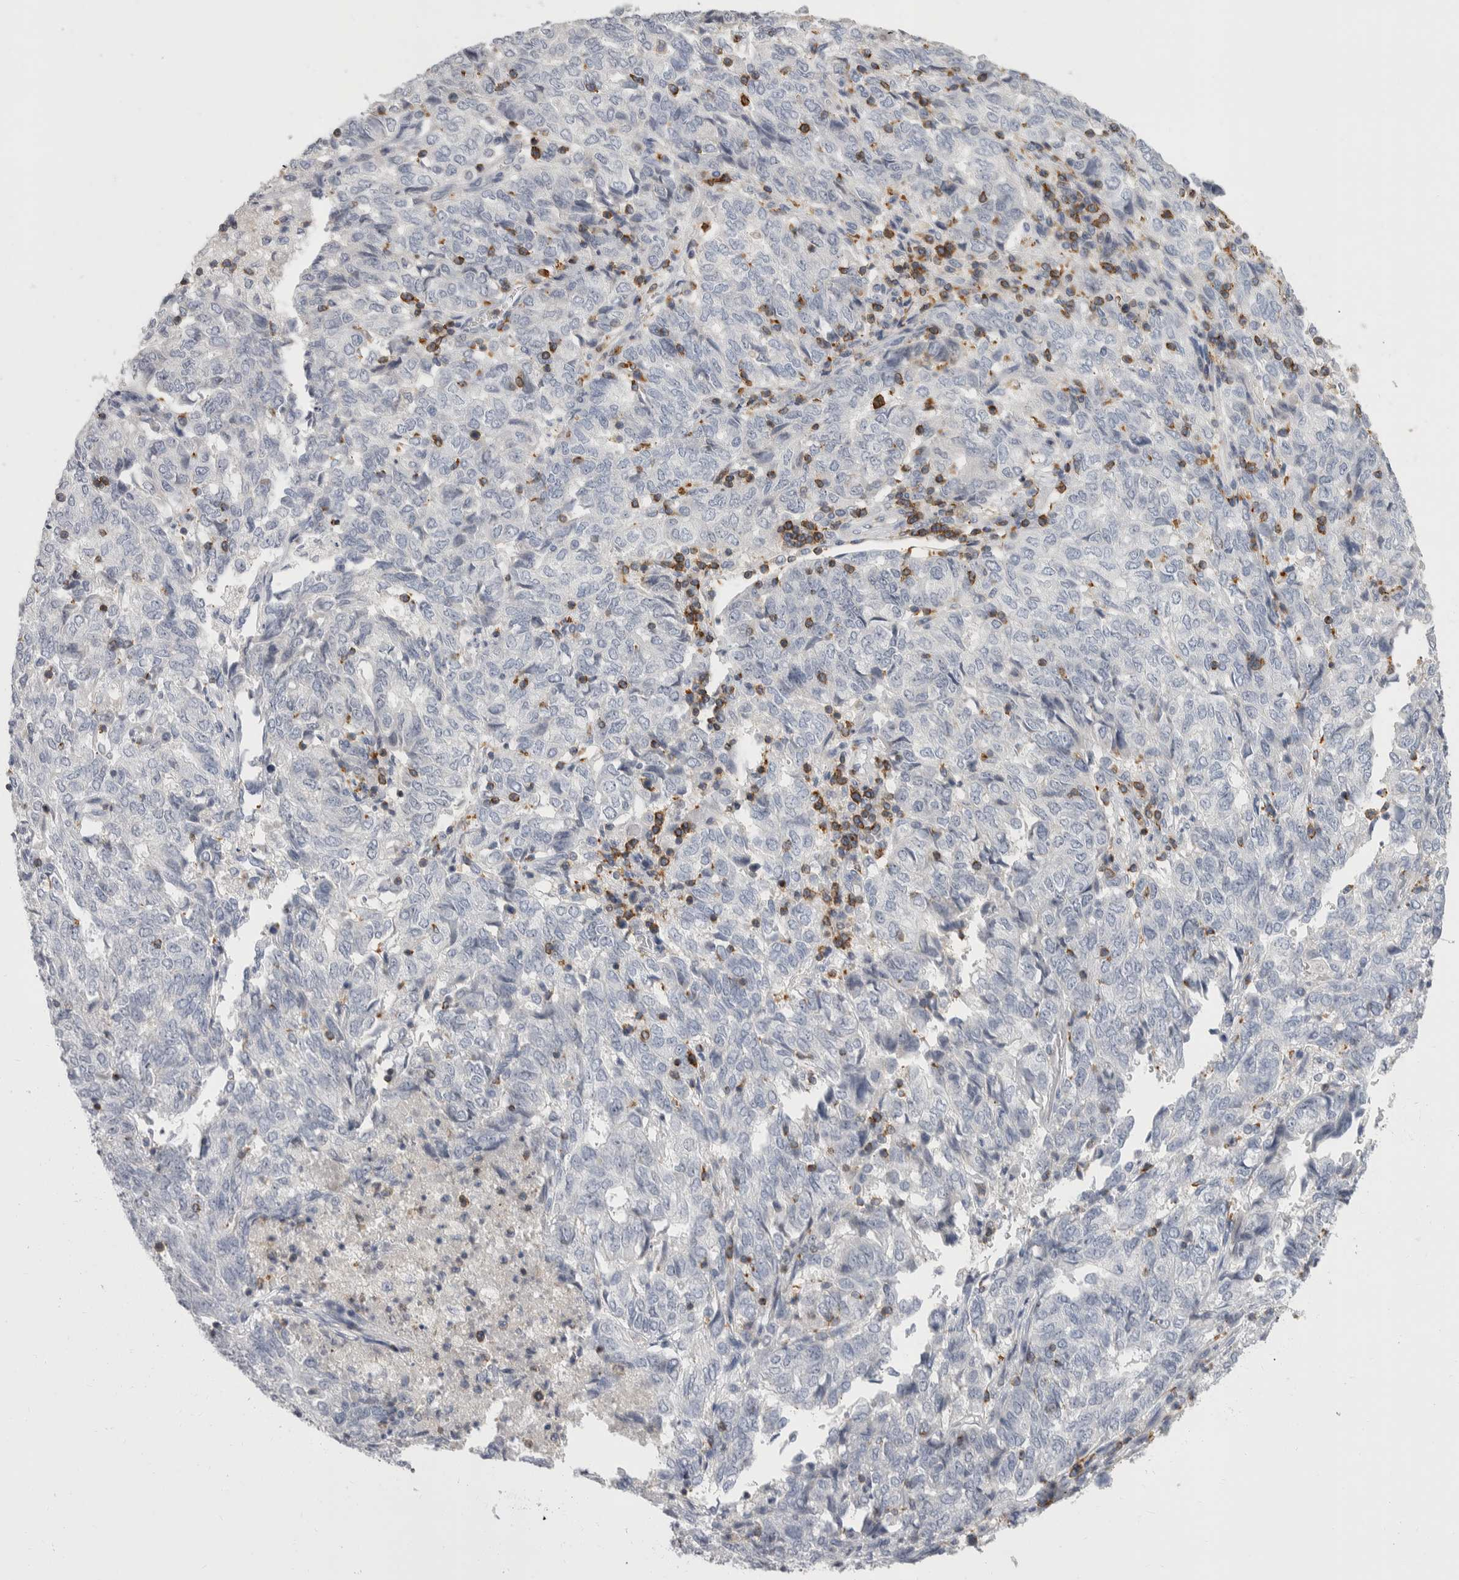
{"staining": {"intensity": "negative", "quantity": "none", "location": "none"}, "tissue": "endometrial cancer", "cell_type": "Tumor cells", "image_type": "cancer", "snomed": [{"axis": "morphology", "description": "Adenocarcinoma, NOS"}, {"axis": "topography", "description": "Endometrium"}], "caption": "Immunohistochemical staining of adenocarcinoma (endometrial) demonstrates no significant expression in tumor cells. Brightfield microscopy of immunohistochemistry (IHC) stained with DAB (brown) and hematoxylin (blue), captured at high magnification.", "gene": "CEP295NL", "patient": {"sex": "female", "age": 80}}